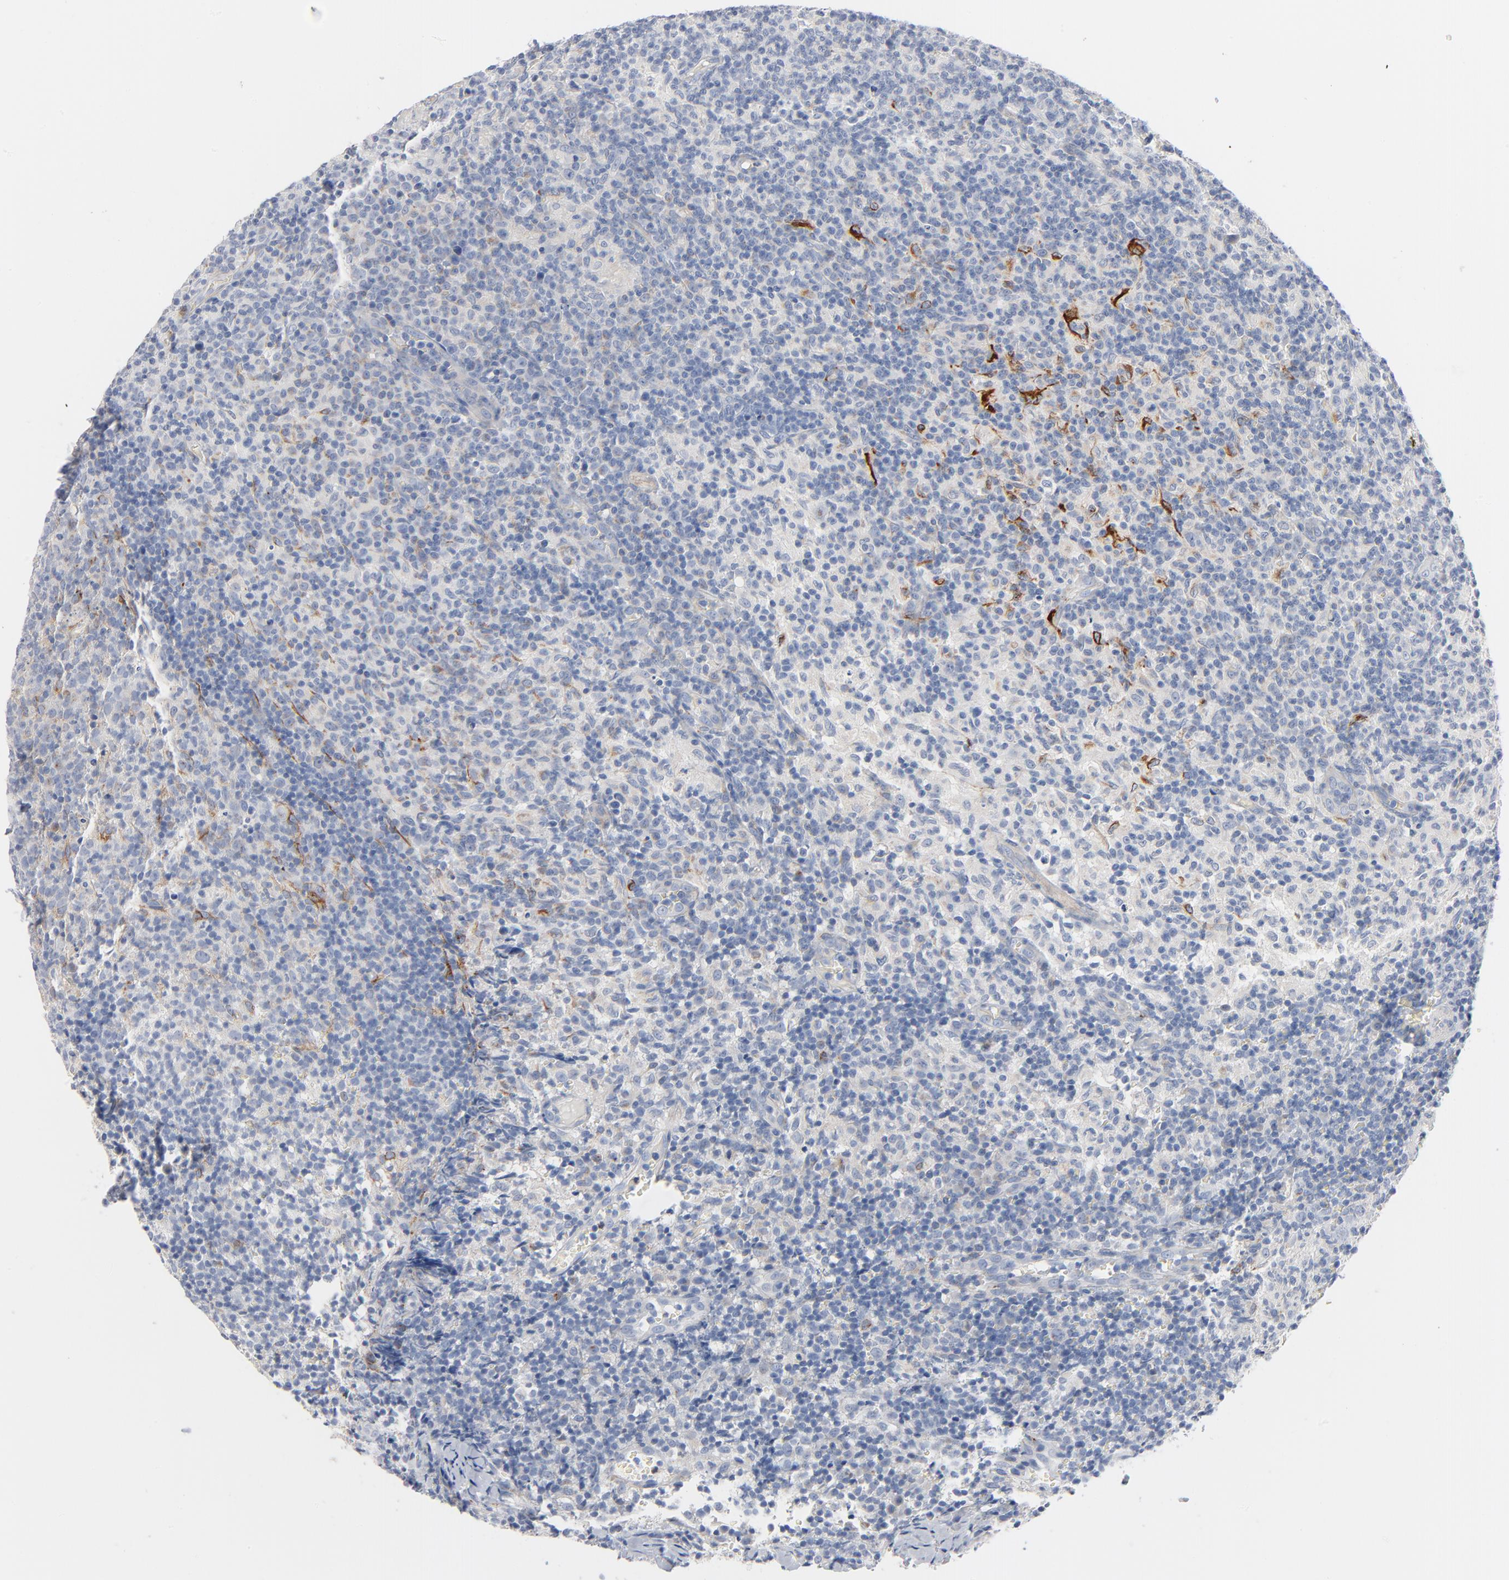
{"staining": {"intensity": "moderate", "quantity": "<25%", "location": "cytoplasmic/membranous"}, "tissue": "lymph node", "cell_type": "Germinal center cells", "image_type": "normal", "snomed": [{"axis": "morphology", "description": "Normal tissue, NOS"}, {"axis": "morphology", "description": "Inflammation, NOS"}, {"axis": "topography", "description": "Lymph node"}], "caption": "Lymph node stained for a protein (brown) reveals moderate cytoplasmic/membranous positive expression in about <25% of germinal center cells.", "gene": "IFT43", "patient": {"sex": "male", "age": 55}}